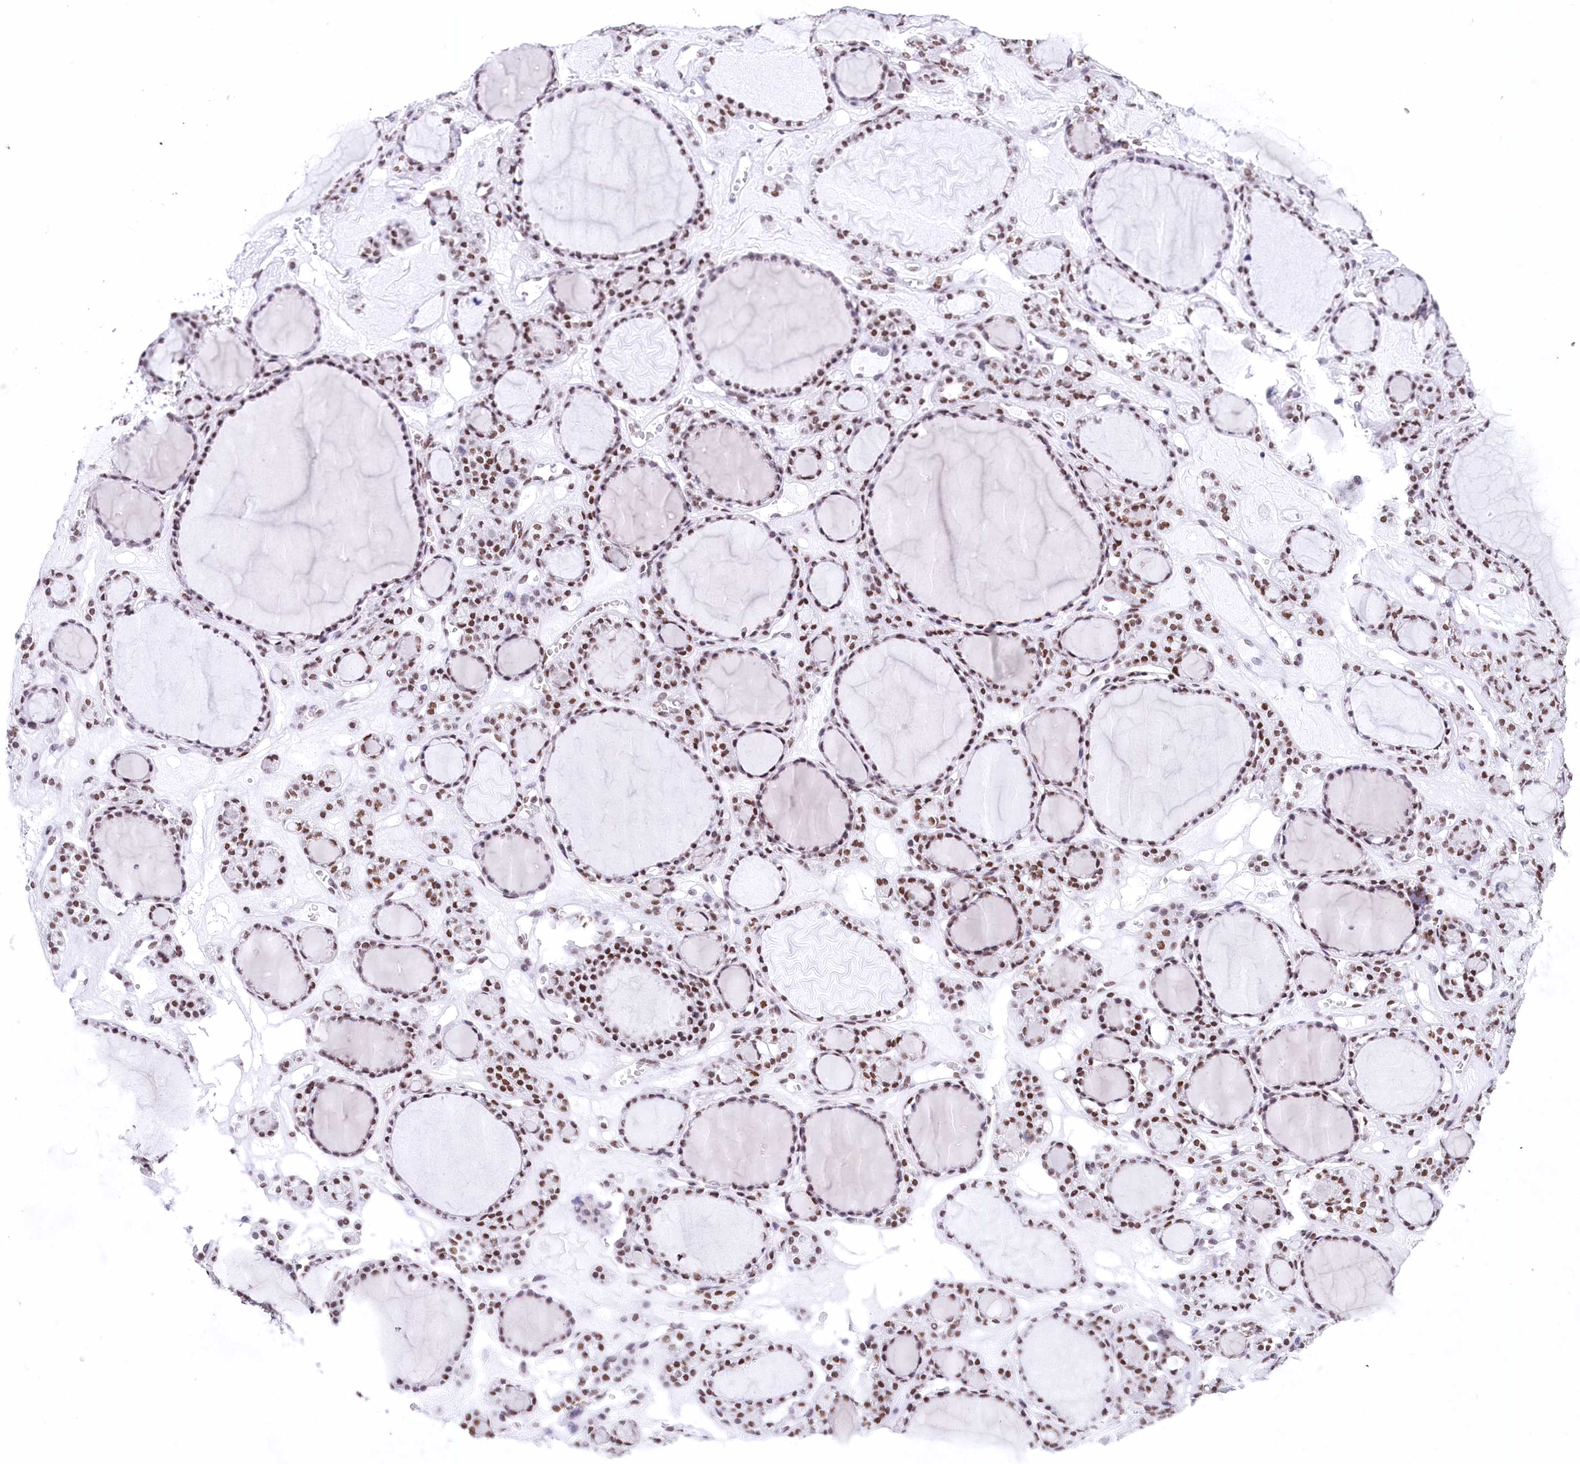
{"staining": {"intensity": "moderate", "quantity": "25%-75%", "location": "nuclear"}, "tissue": "thyroid gland", "cell_type": "Glandular cells", "image_type": "normal", "snomed": [{"axis": "morphology", "description": "Normal tissue, NOS"}, {"axis": "topography", "description": "Thyroid gland"}], "caption": "Moderate nuclear positivity for a protein is identified in approximately 25%-75% of glandular cells of benign thyroid gland using immunohistochemistry (IHC).", "gene": "HNRNPA0", "patient": {"sex": "female", "age": 28}}